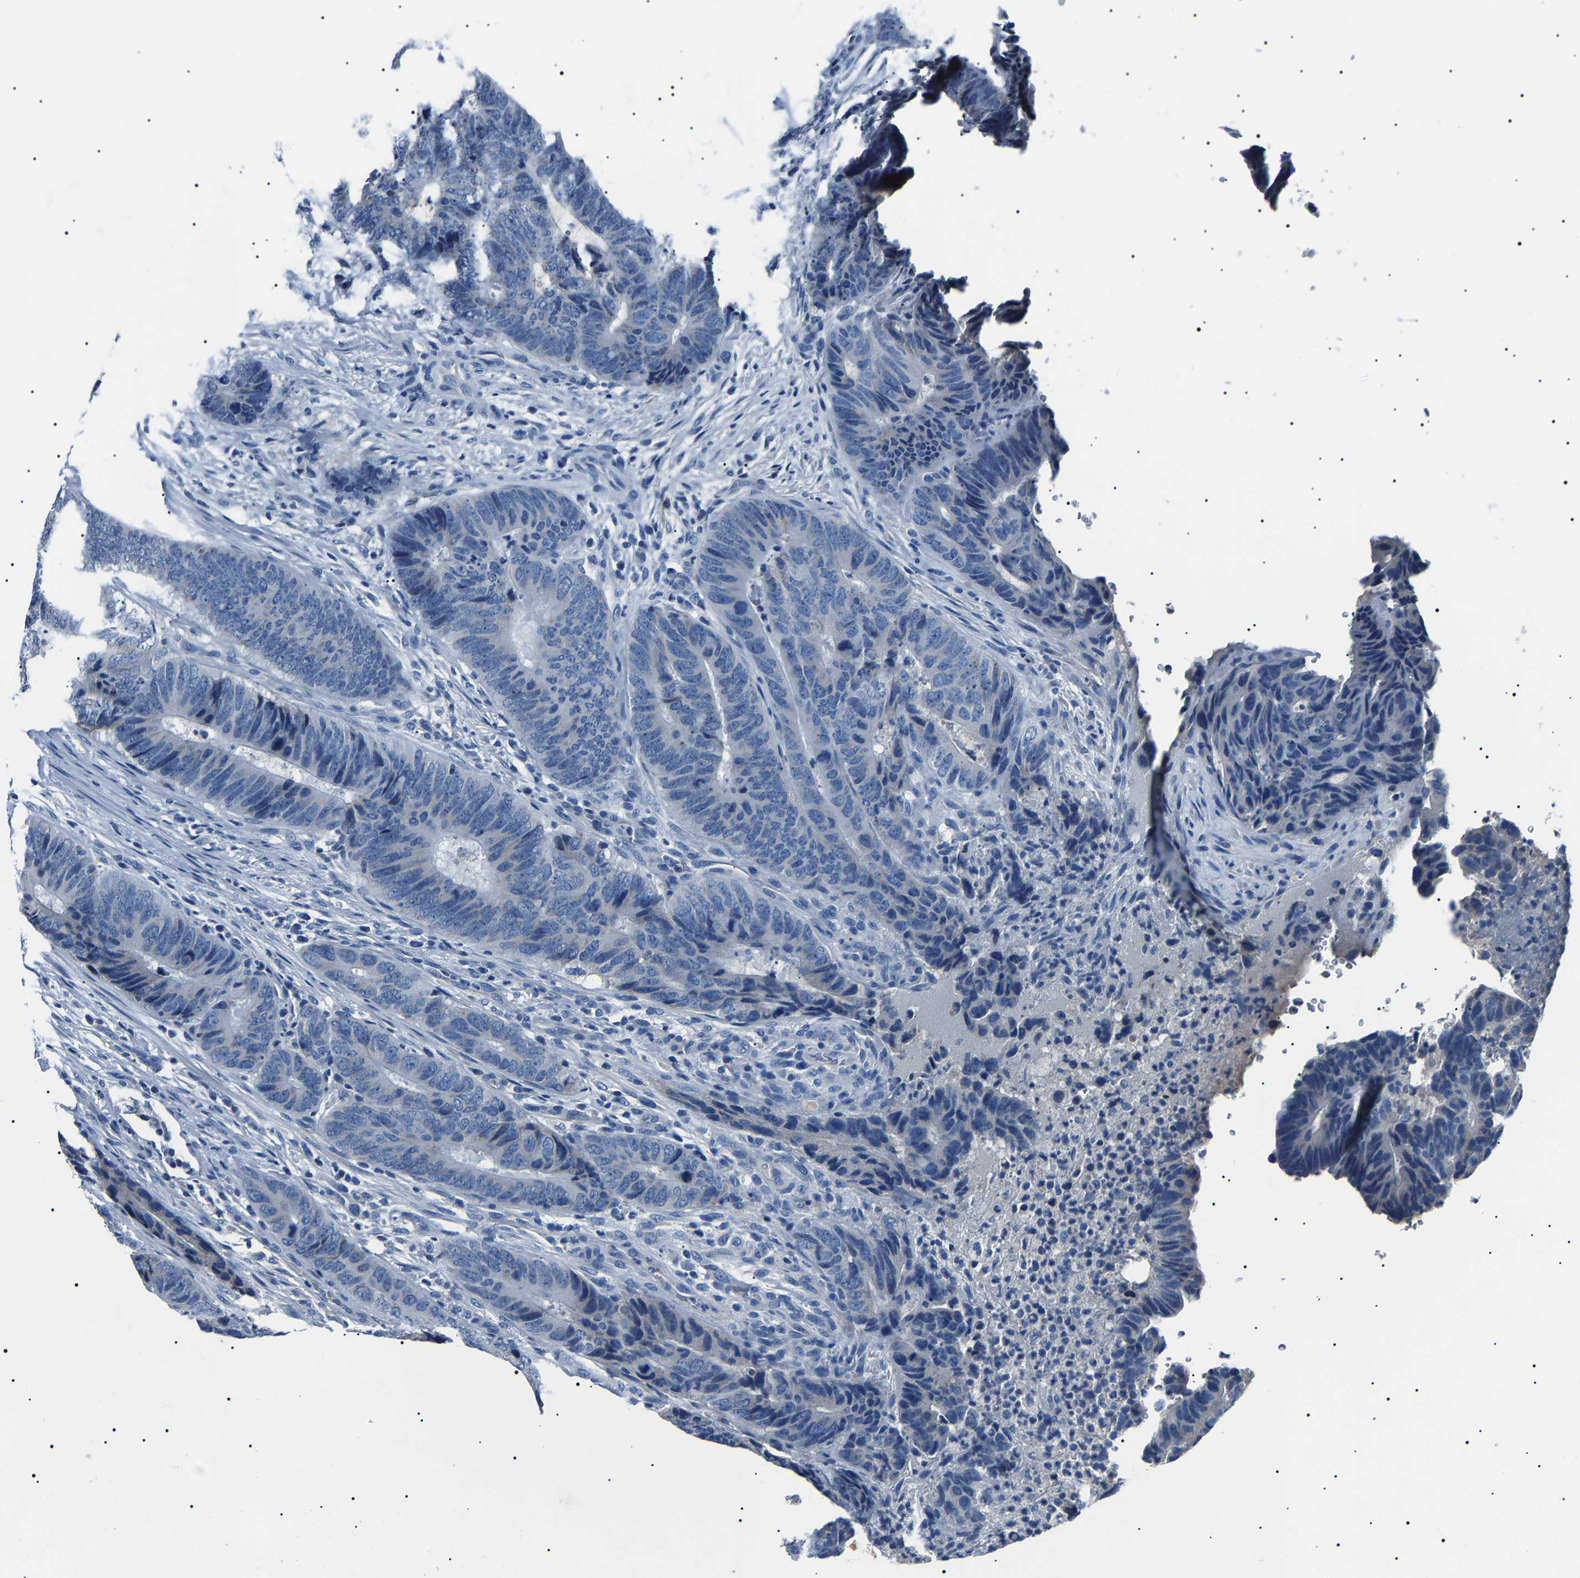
{"staining": {"intensity": "negative", "quantity": "none", "location": "none"}, "tissue": "colorectal cancer", "cell_type": "Tumor cells", "image_type": "cancer", "snomed": [{"axis": "morphology", "description": "Adenocarcinoma, NOS"}, {"axis": "topography", "description": "Colon"}], "caption": "The photomicrograph exhibits no staining of tumor cells in adenocarcinoma (colorectal). (Brightfield microscopy of DAB (3,3'-diaminobenzidine) IHC at high magnification).", "gene": "KLK15", "patient": {"sex": "male", "age": 56}}